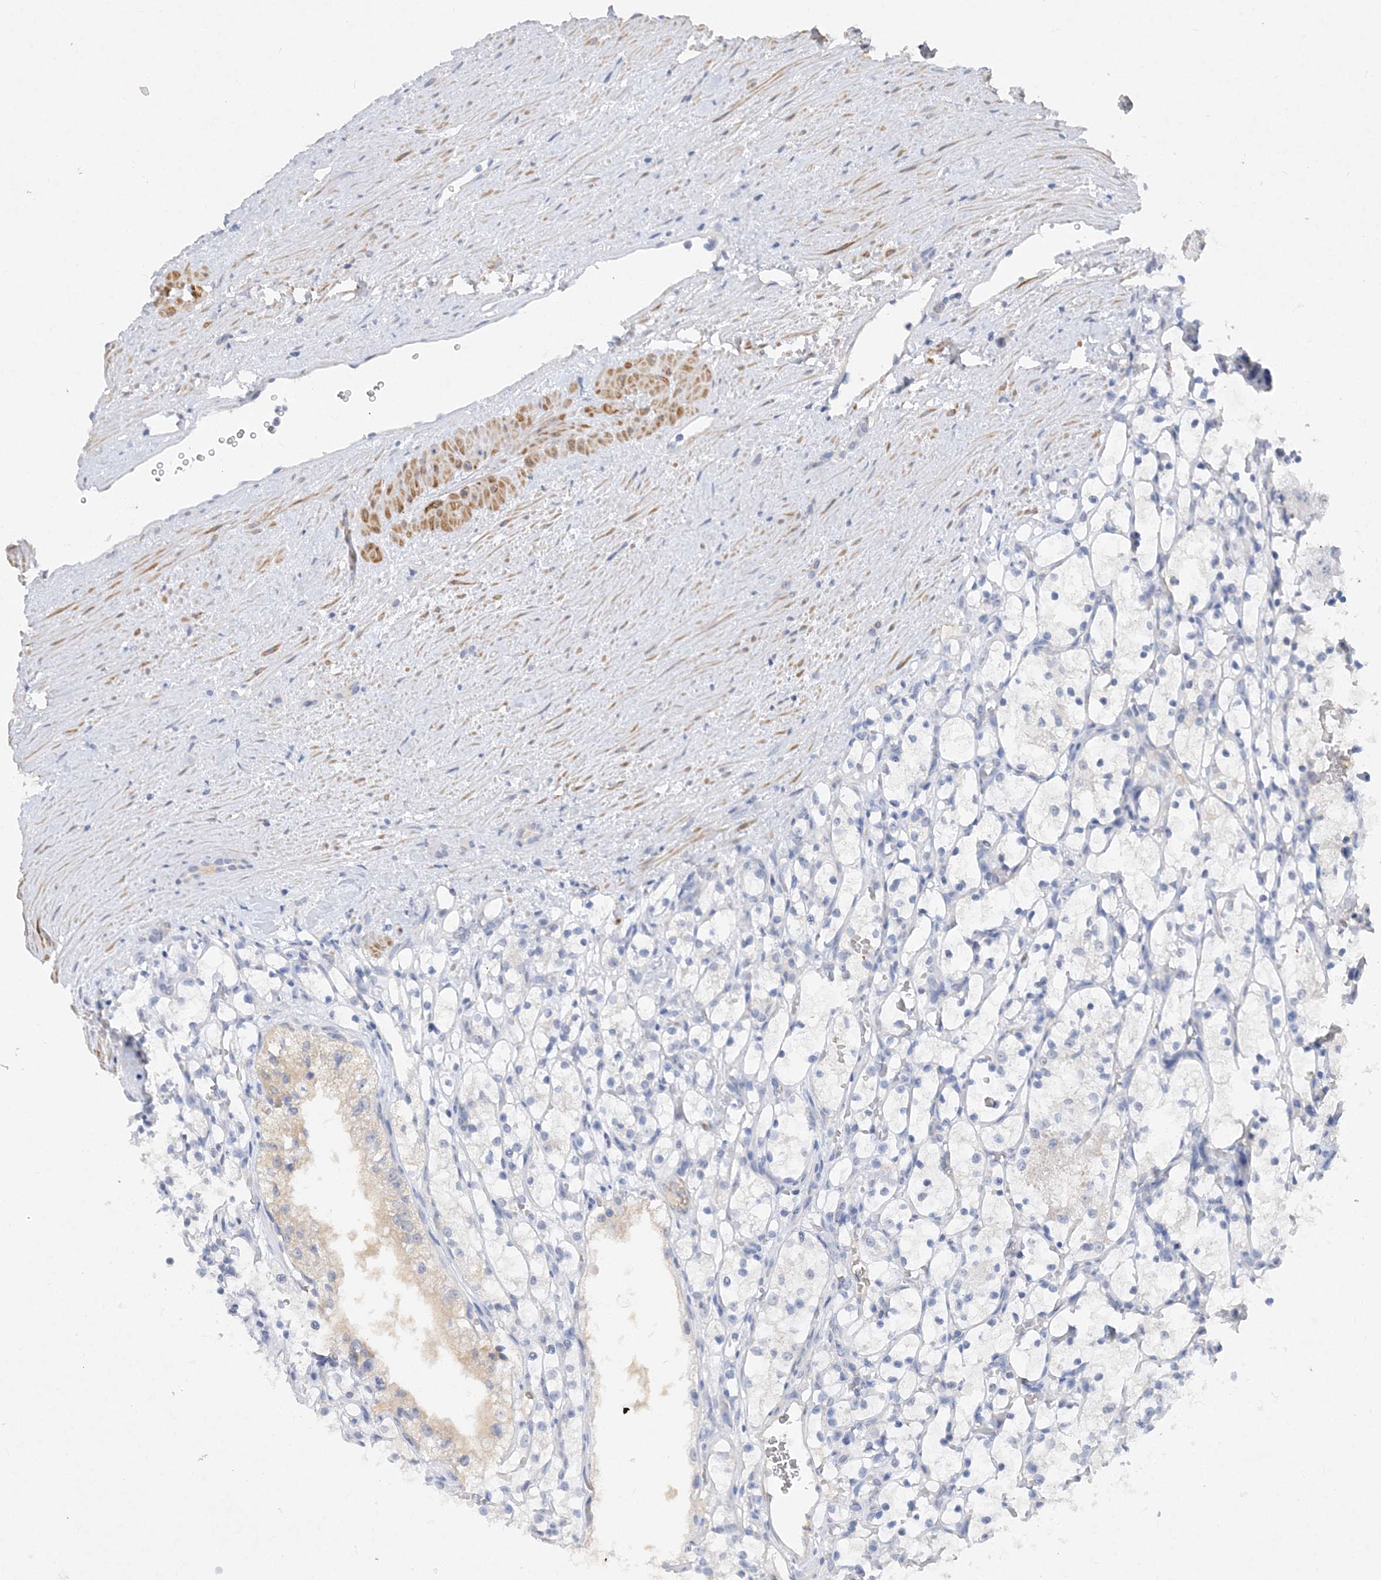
{"staining": {"intensity": "negative", "quantity": "none", "location": "none"}, "tissue": "renal cancer", "cell_type": "Tumor cells", "image_type": "cancer", "snomed": [{"axis": "morphology", "description": "Adenocarcinoma, NOS"}, {"axis": "topography", "description": "Kidney"}], "caption": "An image of renal cancer stained for a protein shows no brown staining in tumor cells.", "gene": "C11orf58", "patient": {"sex": "female", "age": 69}}